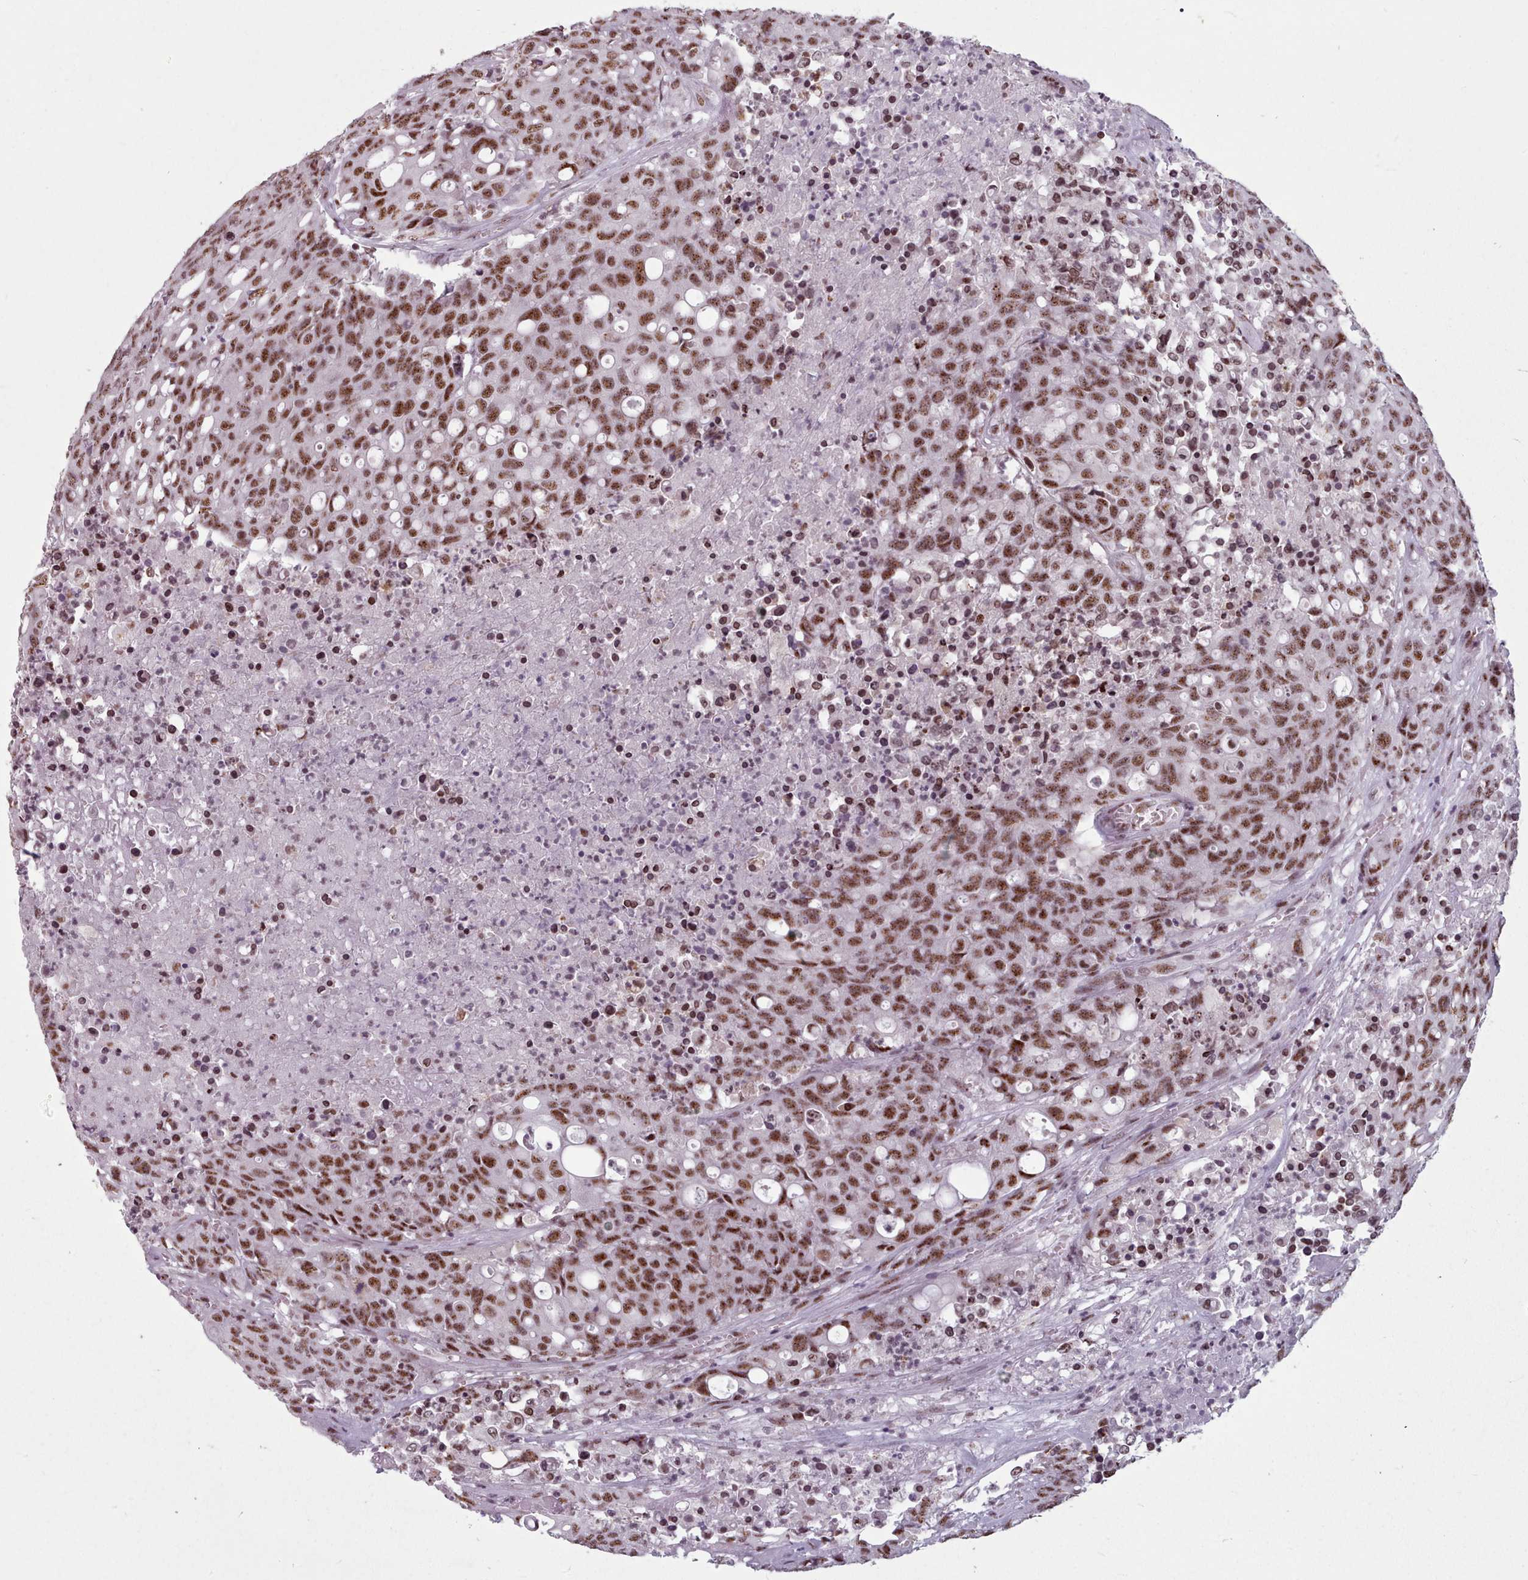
{"staining": {"intensity": "moderate", "quantity": ">75%", "location": "nuclear"}, "tissue": "colorectal cancer", "cell_type": "Tumor cells", "image_type": "cancer", "snomed": [{"axis": "morphology", "description": "Adenocarcinoma, NOS"}, {"axis": "topography", "description": "Colon"}], "caption": "Immunohistochemical staining of human colorectal cancer displays medium levels of moderate nuclear staining in about >75% of tumor cells.", "gene": "SRRM1", "patient": {"sex": "male", "age": 51}}